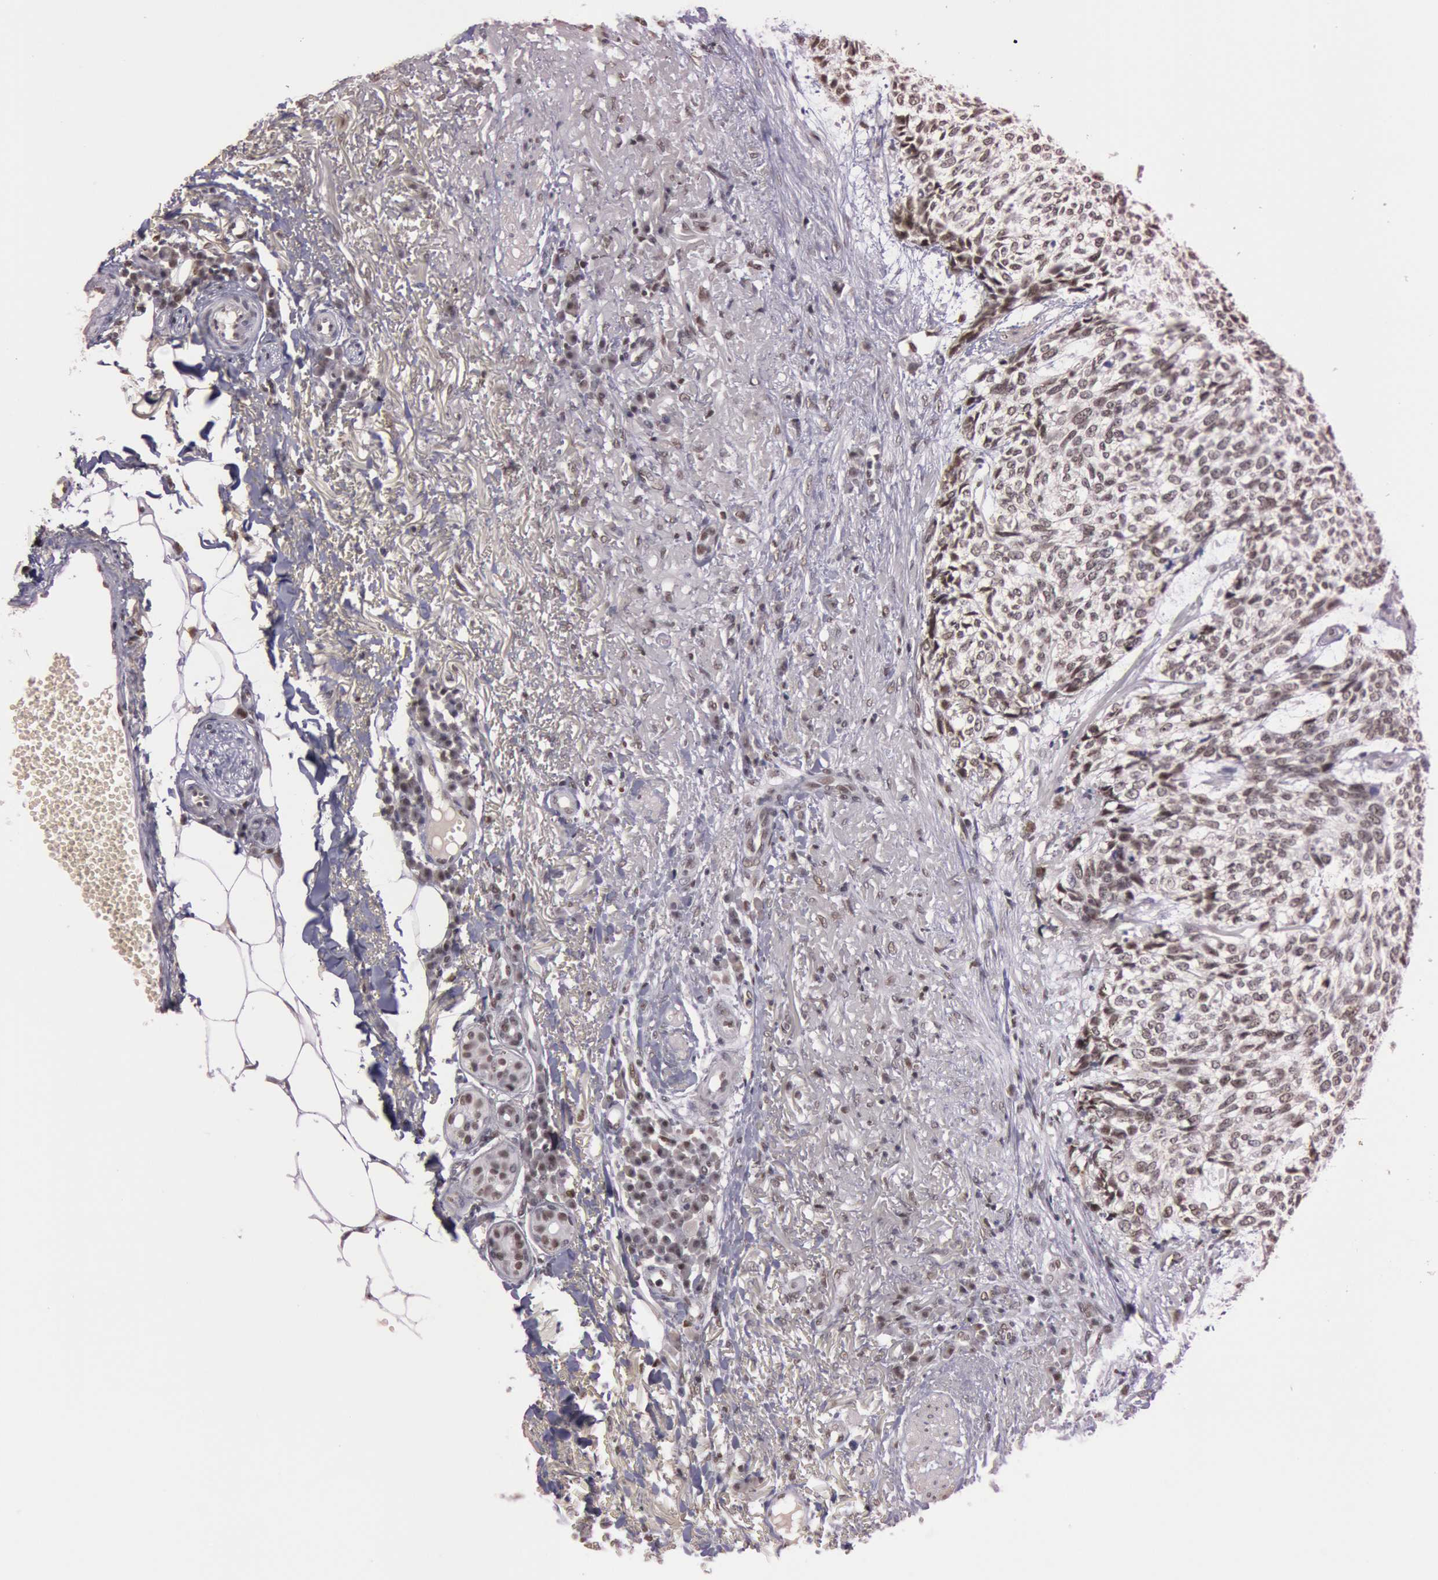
{"staining": {"intensity": "weak", "quantity": "25%-75%", "location": "nuclear"}, "tissue": "skin cancer", "cell_type": "Tumor cells", "image_type": "cancer", "snomed": [{"axis": "morphology", "description": "Basal cell carcinoma"}, {"axis": "topography", "description": "Skin"}], "caption": "A brown stain labels weak nuclear positivity of a protein in skin basal cell carcinoma tumor cells.", "gene": "TASL", "patient": {"sex": "female", "age": 89}}